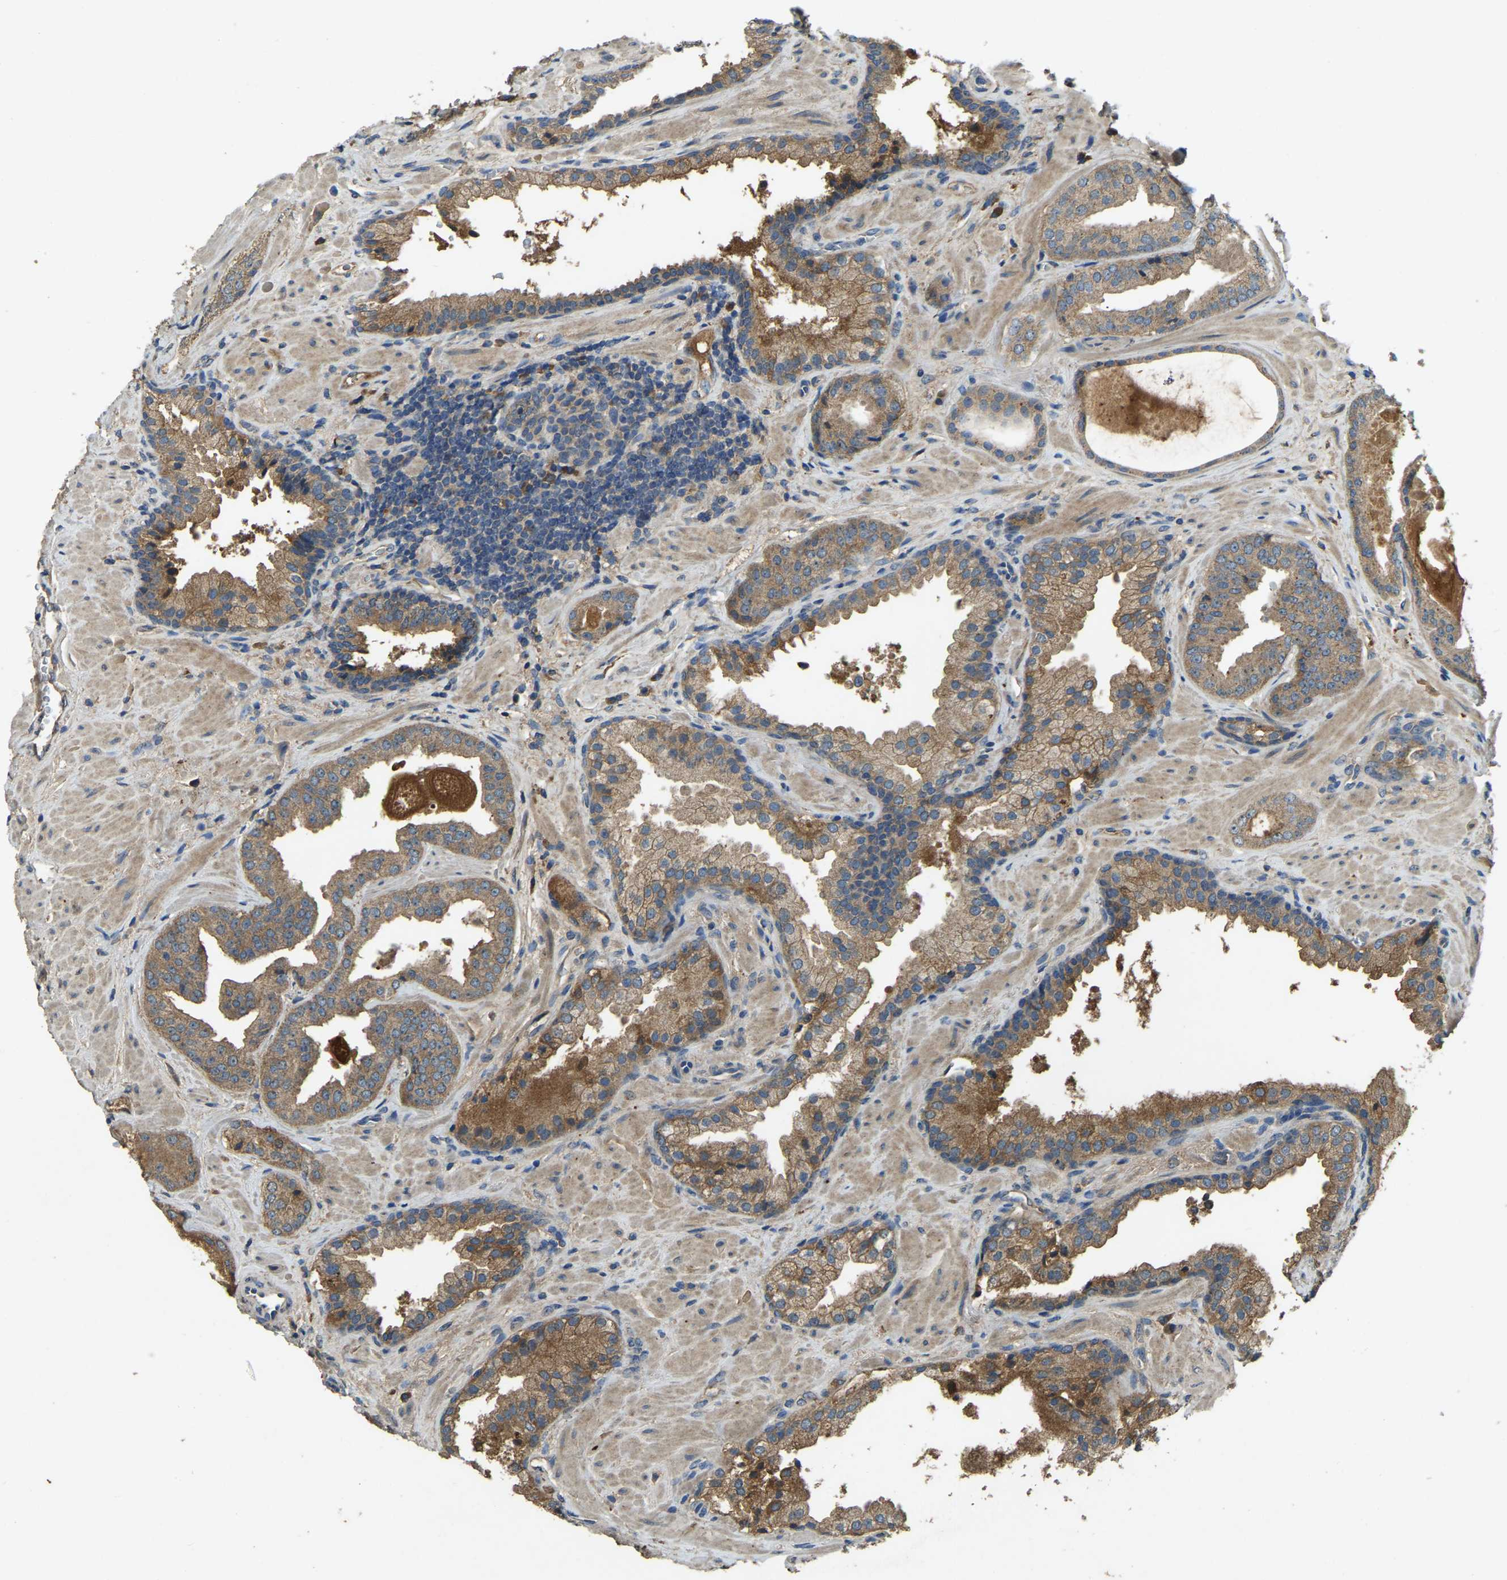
{"staining": {"intensity": "moderate", "quantity": ">75%", "location": "cytoplasmic/membranous"}, "tissue": "prostate cancer", "cell_type": "Tumor cells", "image_type": "cancer", "snomed": [{"axis": "morphology", "description": "Adenocarcinoma, Low grade"}, {"axis": "topography", "description": "Prostate"}], "caption": "The histopathology image exhibits immunohistochemical staining of prostate cancer. There is moderate cytoplasmic/membranous expression is identified in approximately >75% of tumor cells.", "gene": "ATP8B1", "patient": {"sex": "male", "age": 71}}